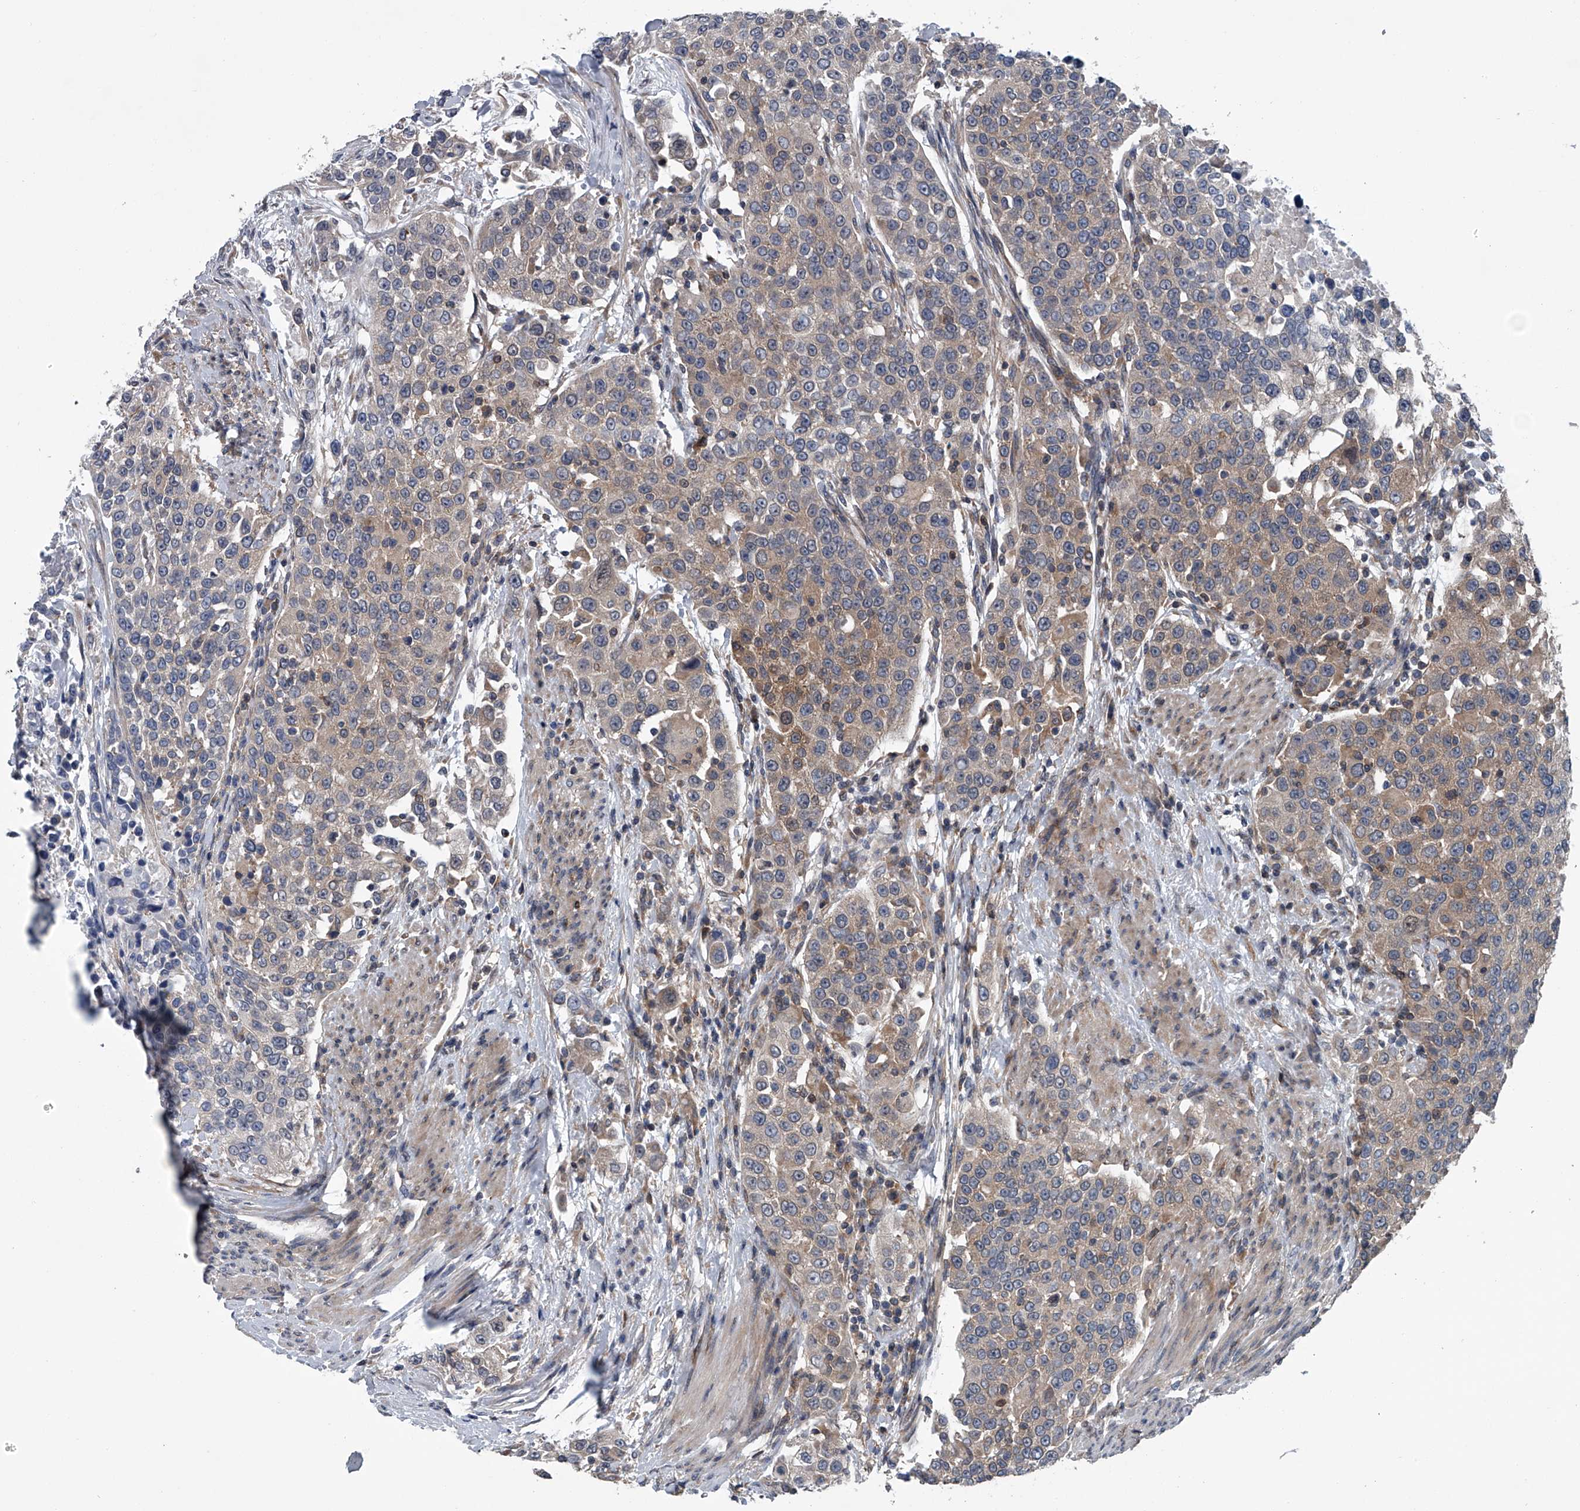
{"staining": {"intensity": "weak", "quantity": "25%-75%", "location": "cytoplasmic/membranous"}, "tissue": "urothelial cancer", "cell_type": "Tumor cells", "image_type": "cancer", "snomed": [{"axis": "morphology", "description": "Urothelial carcinoma, High grade"}, {"axis": "topography", "description": "Urinary bladder"}], "caption": "The micrograph reveals staining of urothelial cancer, revealing weak cytoplasmic/membranous protein positivity (brown color) within tumor cells. (Brightfield microscopy of DAB IHC at high magnification).", "gene": "PPP2R5D", "patient": {"sex": "female", "age": 80}}